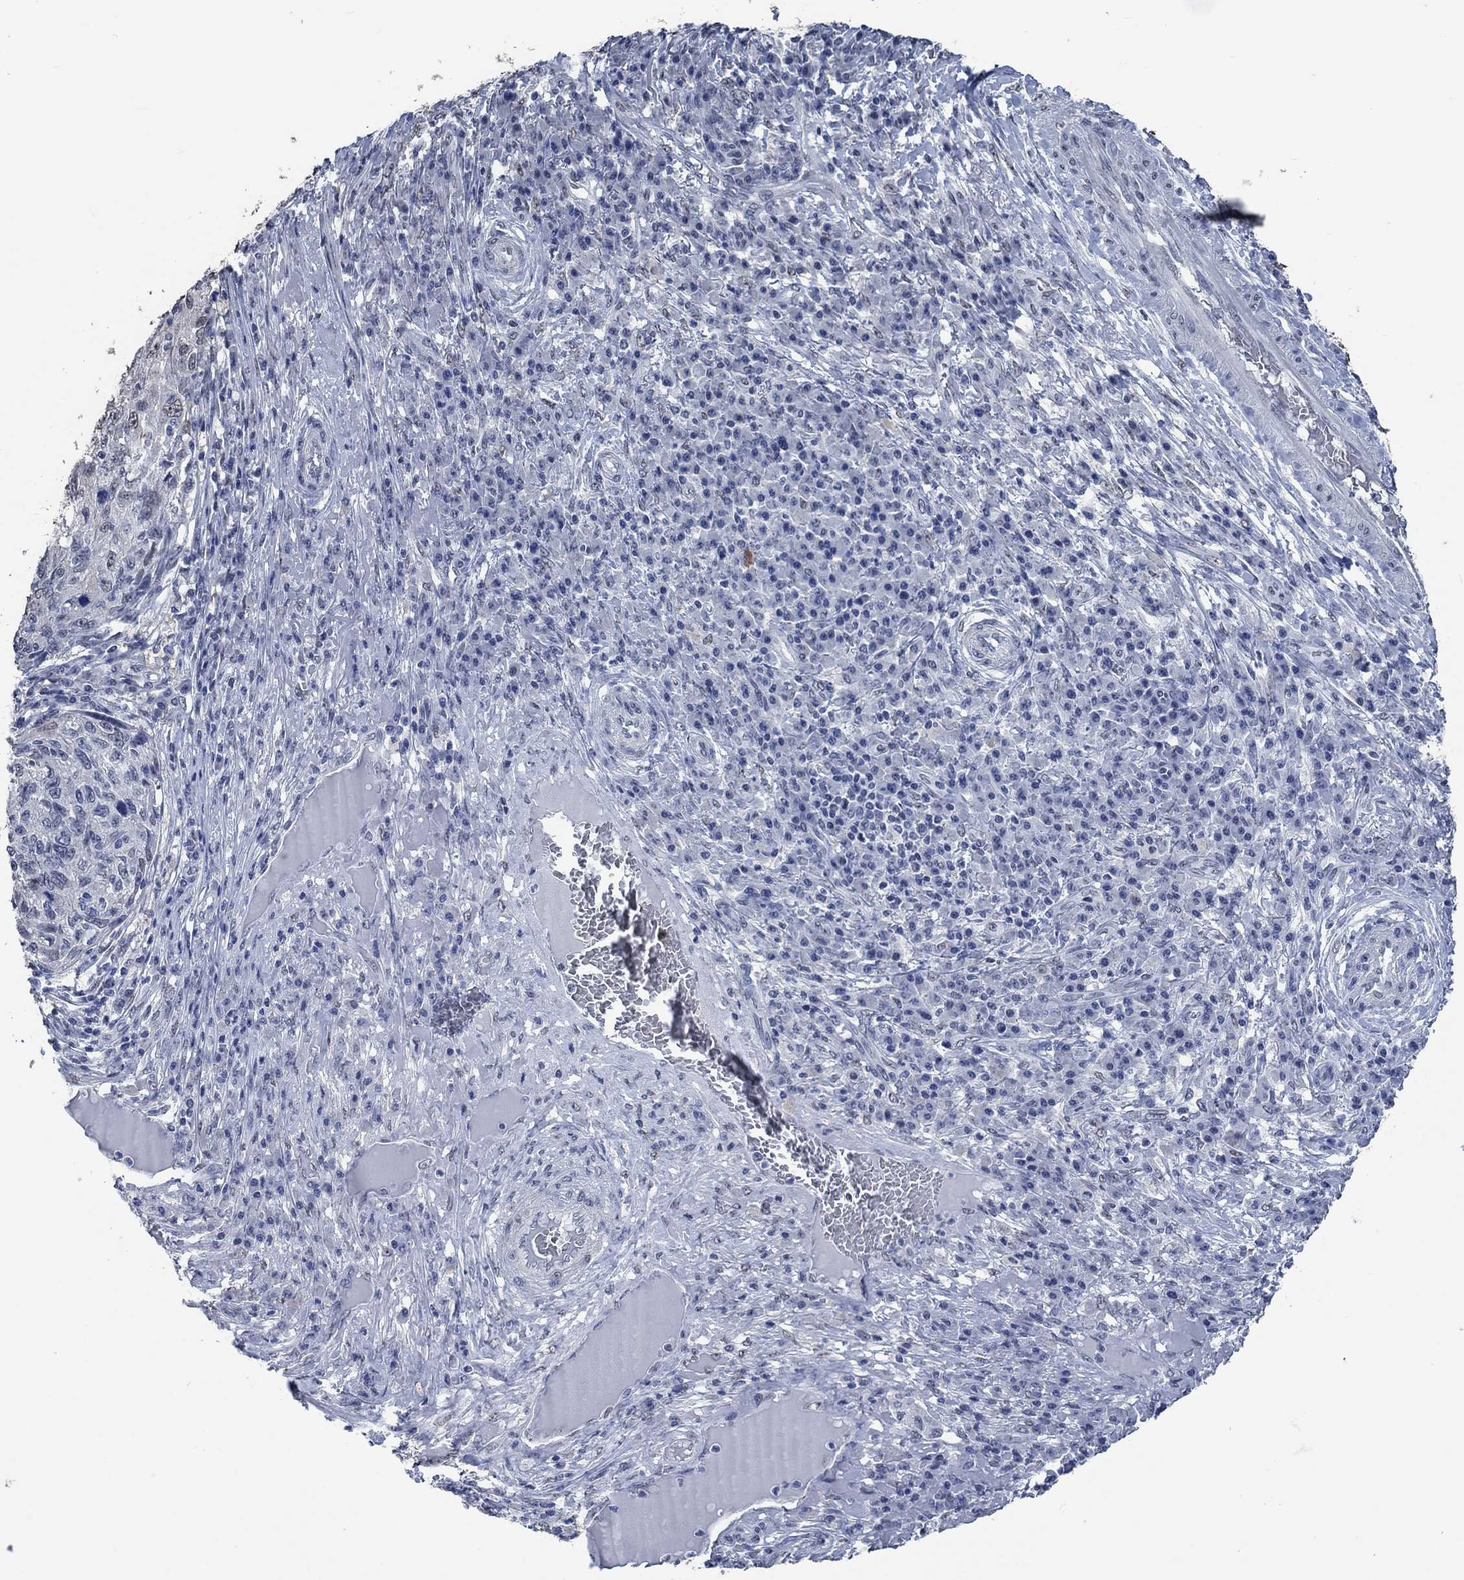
{"staining": {"intensity": "negative", "quantity": "none", "location": "none"}, "tissue": "skin cancer", "cell_type": "Tumor cells", "image_type": "cancer", "snomed": [{"axis": "morphology", "description": "Squamous cell carcinoma, NOS"}, {"axis": "topography", "description": "Skin"}], "caption": "An IHC histopathology image of skin squamous cell carcinoma is shown. There is no staining in tumor cells of skin squamous cell carcinoma. The staining was performed using DAB (3,3'-diaminobenzidine) to visualize the protein expression in brown, while the nuclei were stained in blue with hematoxylin (Magnification: 20x).", "gene": "OBSCN", "patient": {"sex": "male", "age": 92}}